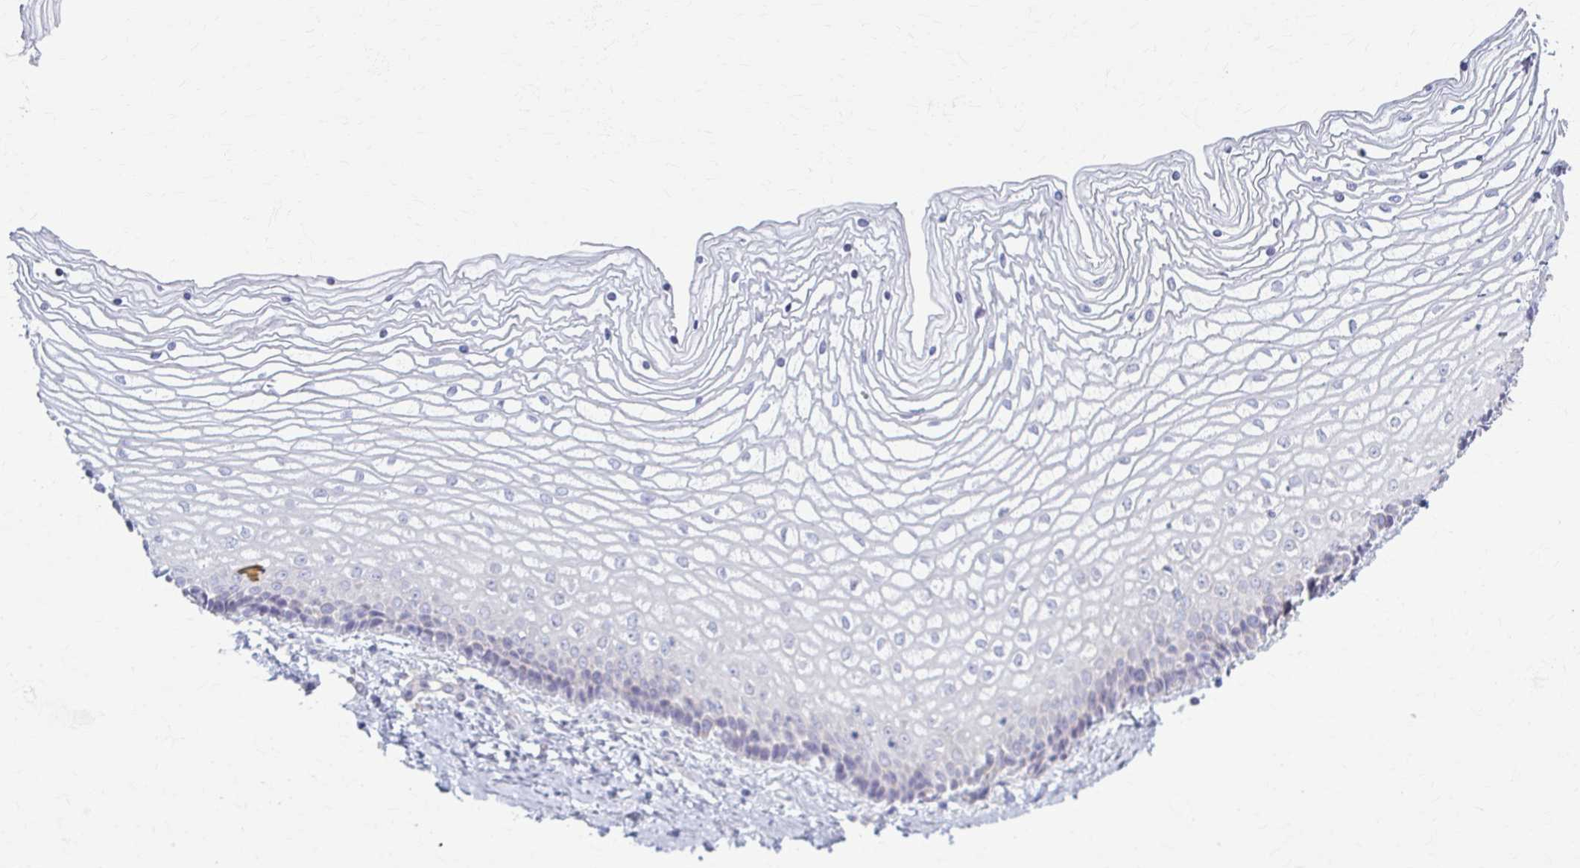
{"staining": {"intensity": "negative", "quantity": "none", "location": "none"}, "tissue": "vagina", "cell_type": "Squamous epithelial cells", "image_type": "normal", "snomed": [{"axis": "morphology", "description": "Normal tissue, NOS"}, {"axis": "topography", "description": "Vagina"}], "caption": "DAB (3,3'-diaminobenzidine) immunohistochemical staining of normal human vagina shows no significant expression in squamous epithelial cells. (DAB immunohistochemistry (IHC) with hematoxylin counter stain).", "gene": "PRKRA", "patient": {"sex": "female", "age": 45}}